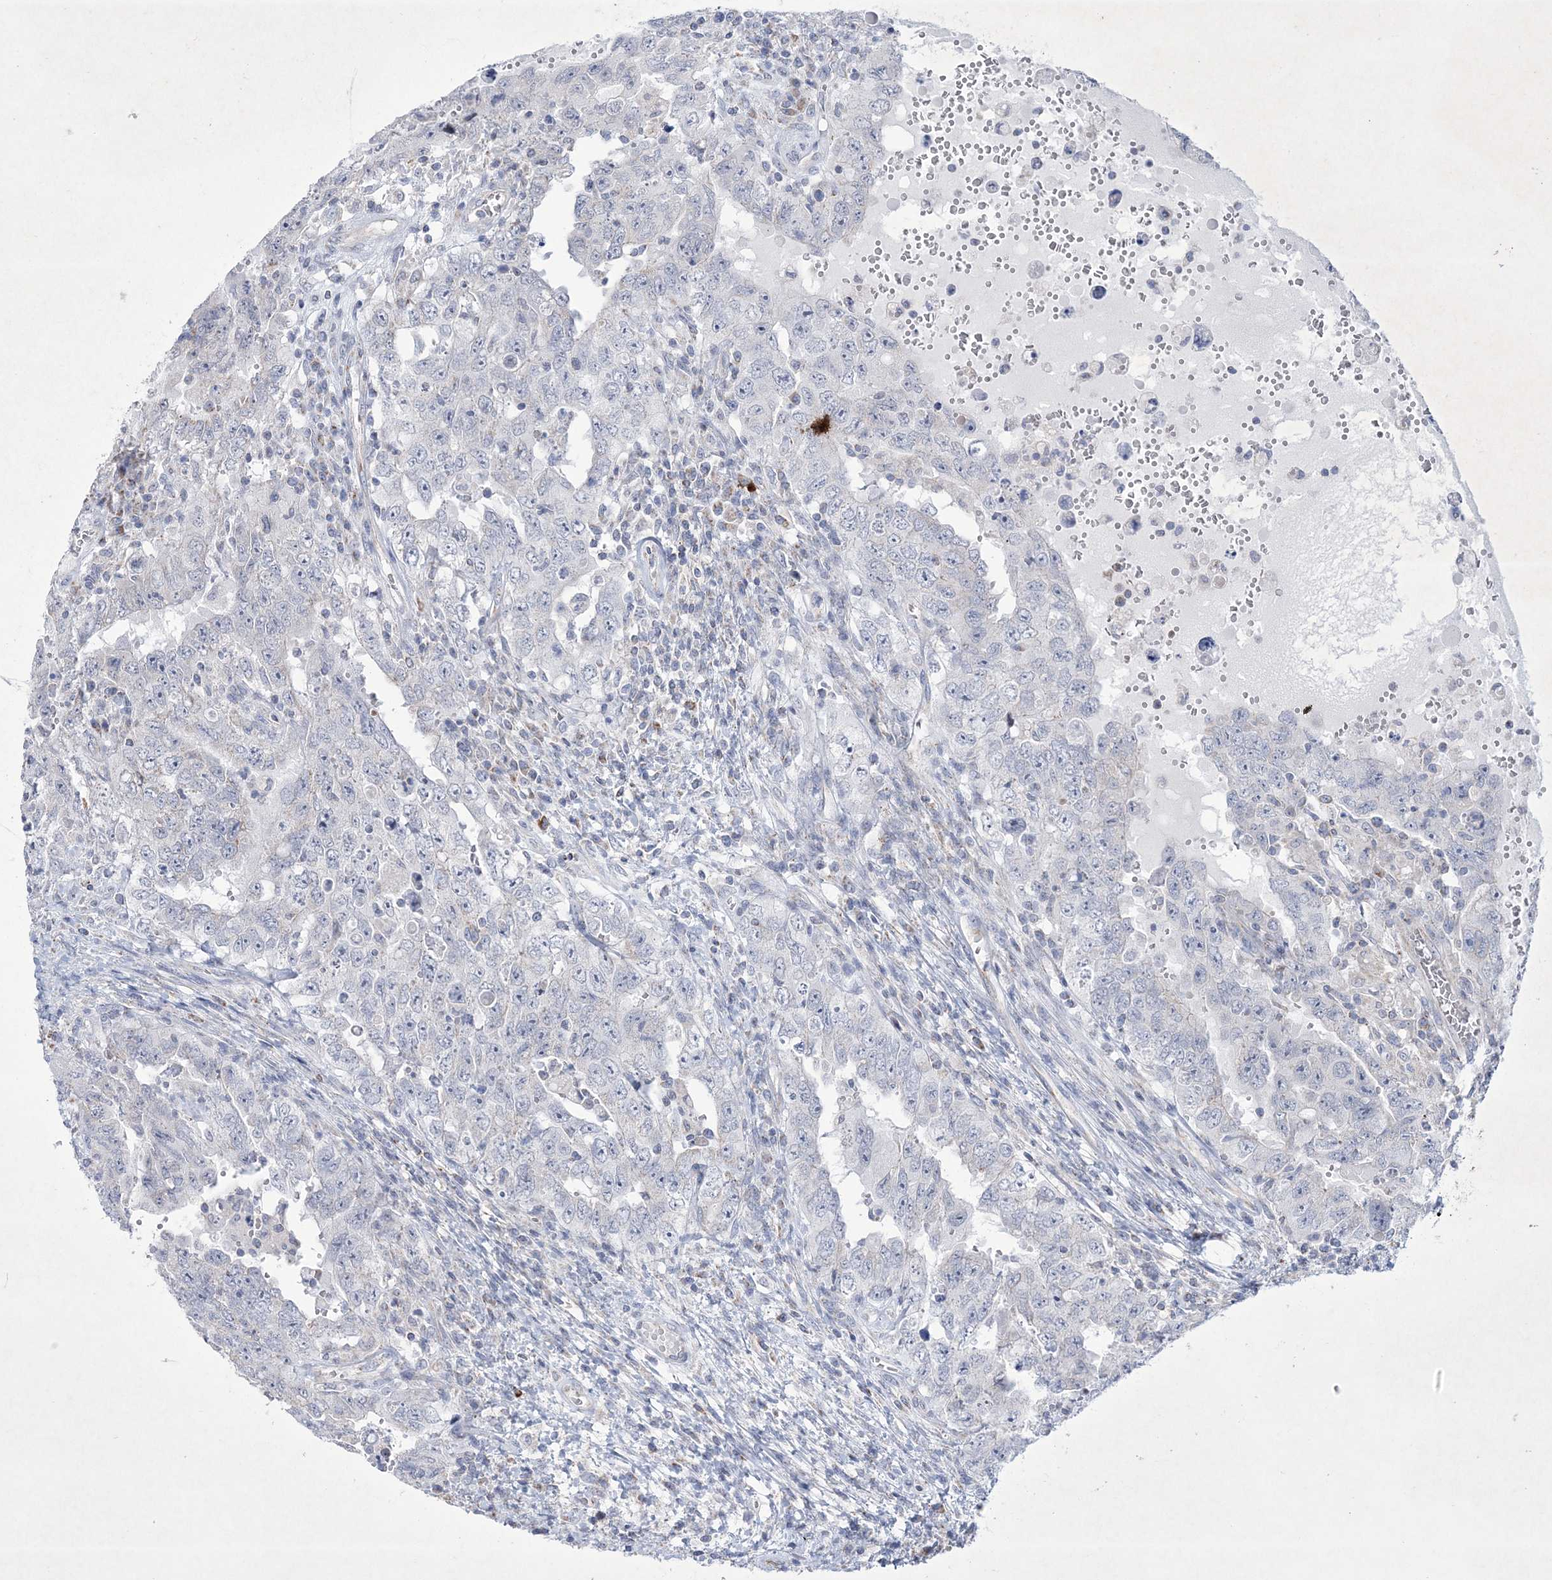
{"staining": {"intensity": "negative", "quantity": "none", "location": "none"}, "tissue": "testis cancer", "cell_type": "Tumor cells", "image_type": "cancer", "snomed": [{"axis": "morphology", "description": "Carcinoma, Embryonal, NOS"}, {"axis": "topography", "description": "Testis"}], "caption": "High magnification brightfield microscopy of embryonal carcinoma (testis) stained with DAB (brown) and counterstained with hematoxylin (blue): tumor cells show no significant staining.", "gene": "CES4A", "patient": {"sex": "male", "age": 26}}